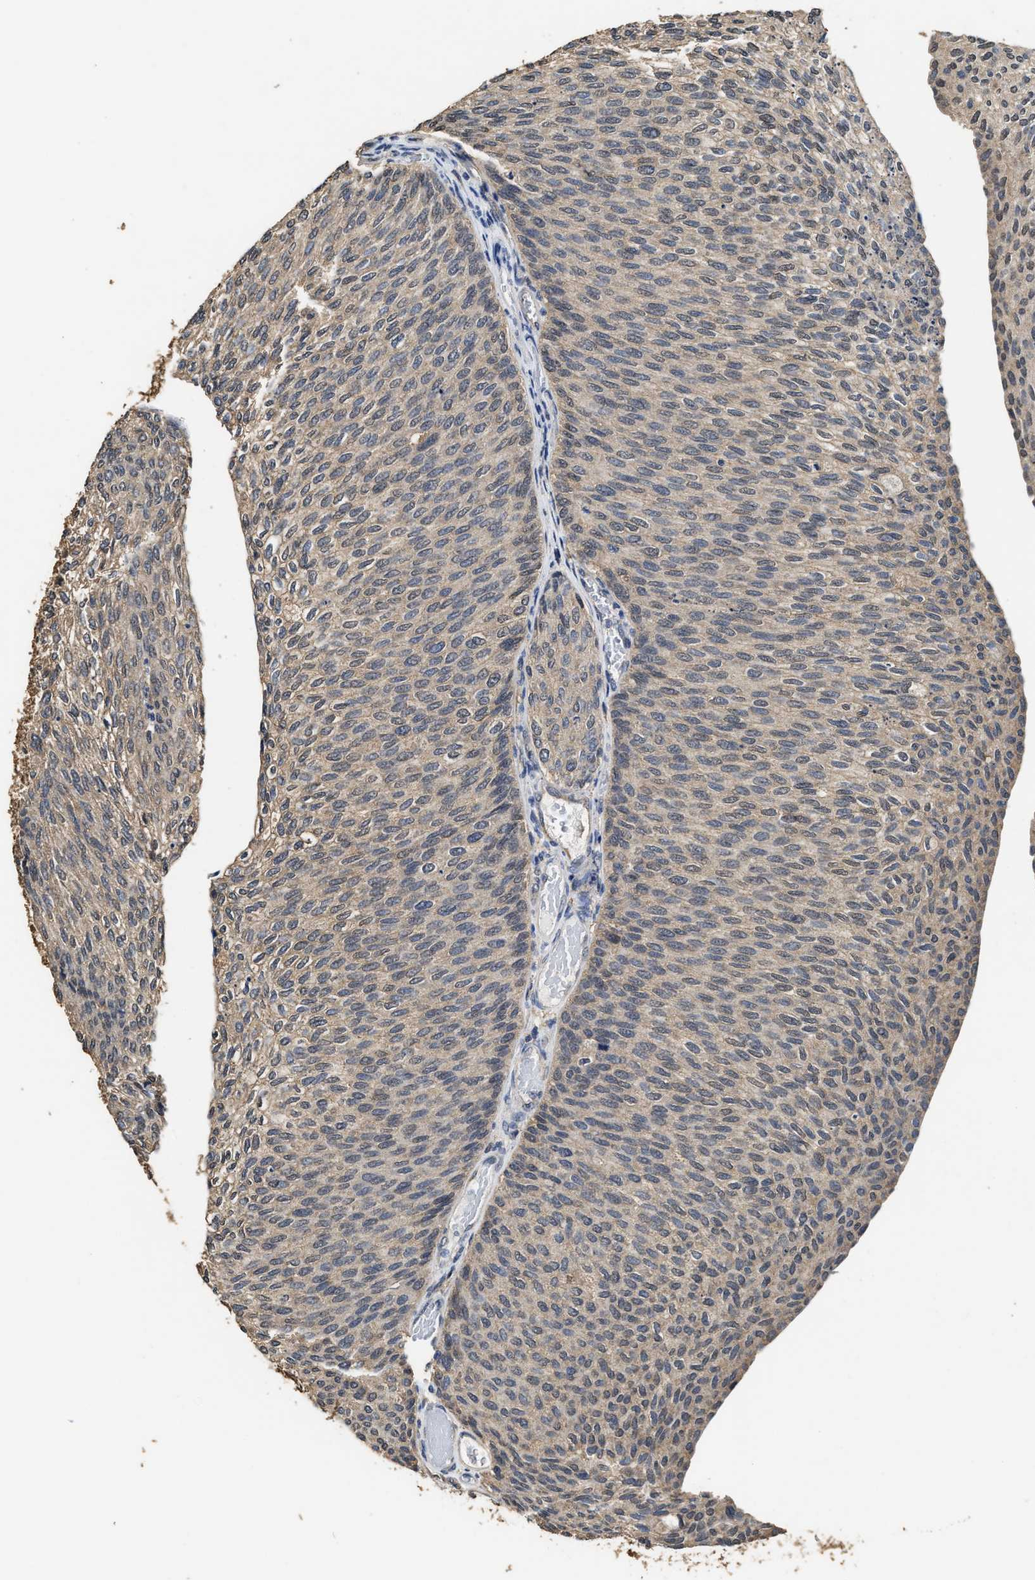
{"staining": {"intensity": "weak", "quantity": "<25%", "location": "cytoplasmic/membranous"}, "tissue": "urothelial cancer", "cell_type": "Tumor cells", "image_type": "cancer", "snomed": [{"axis": "morphology", "description": "Urothelial carcinoma, Low grade"}, {"axis": "topography", "description": "Urinary bladder"}], "caption": "The photomicrograph demonstrates no staining of tumor cells in urothelial cancer.", "gene": "YWHAE", "patient": {"sex": "female", "age": 79}}